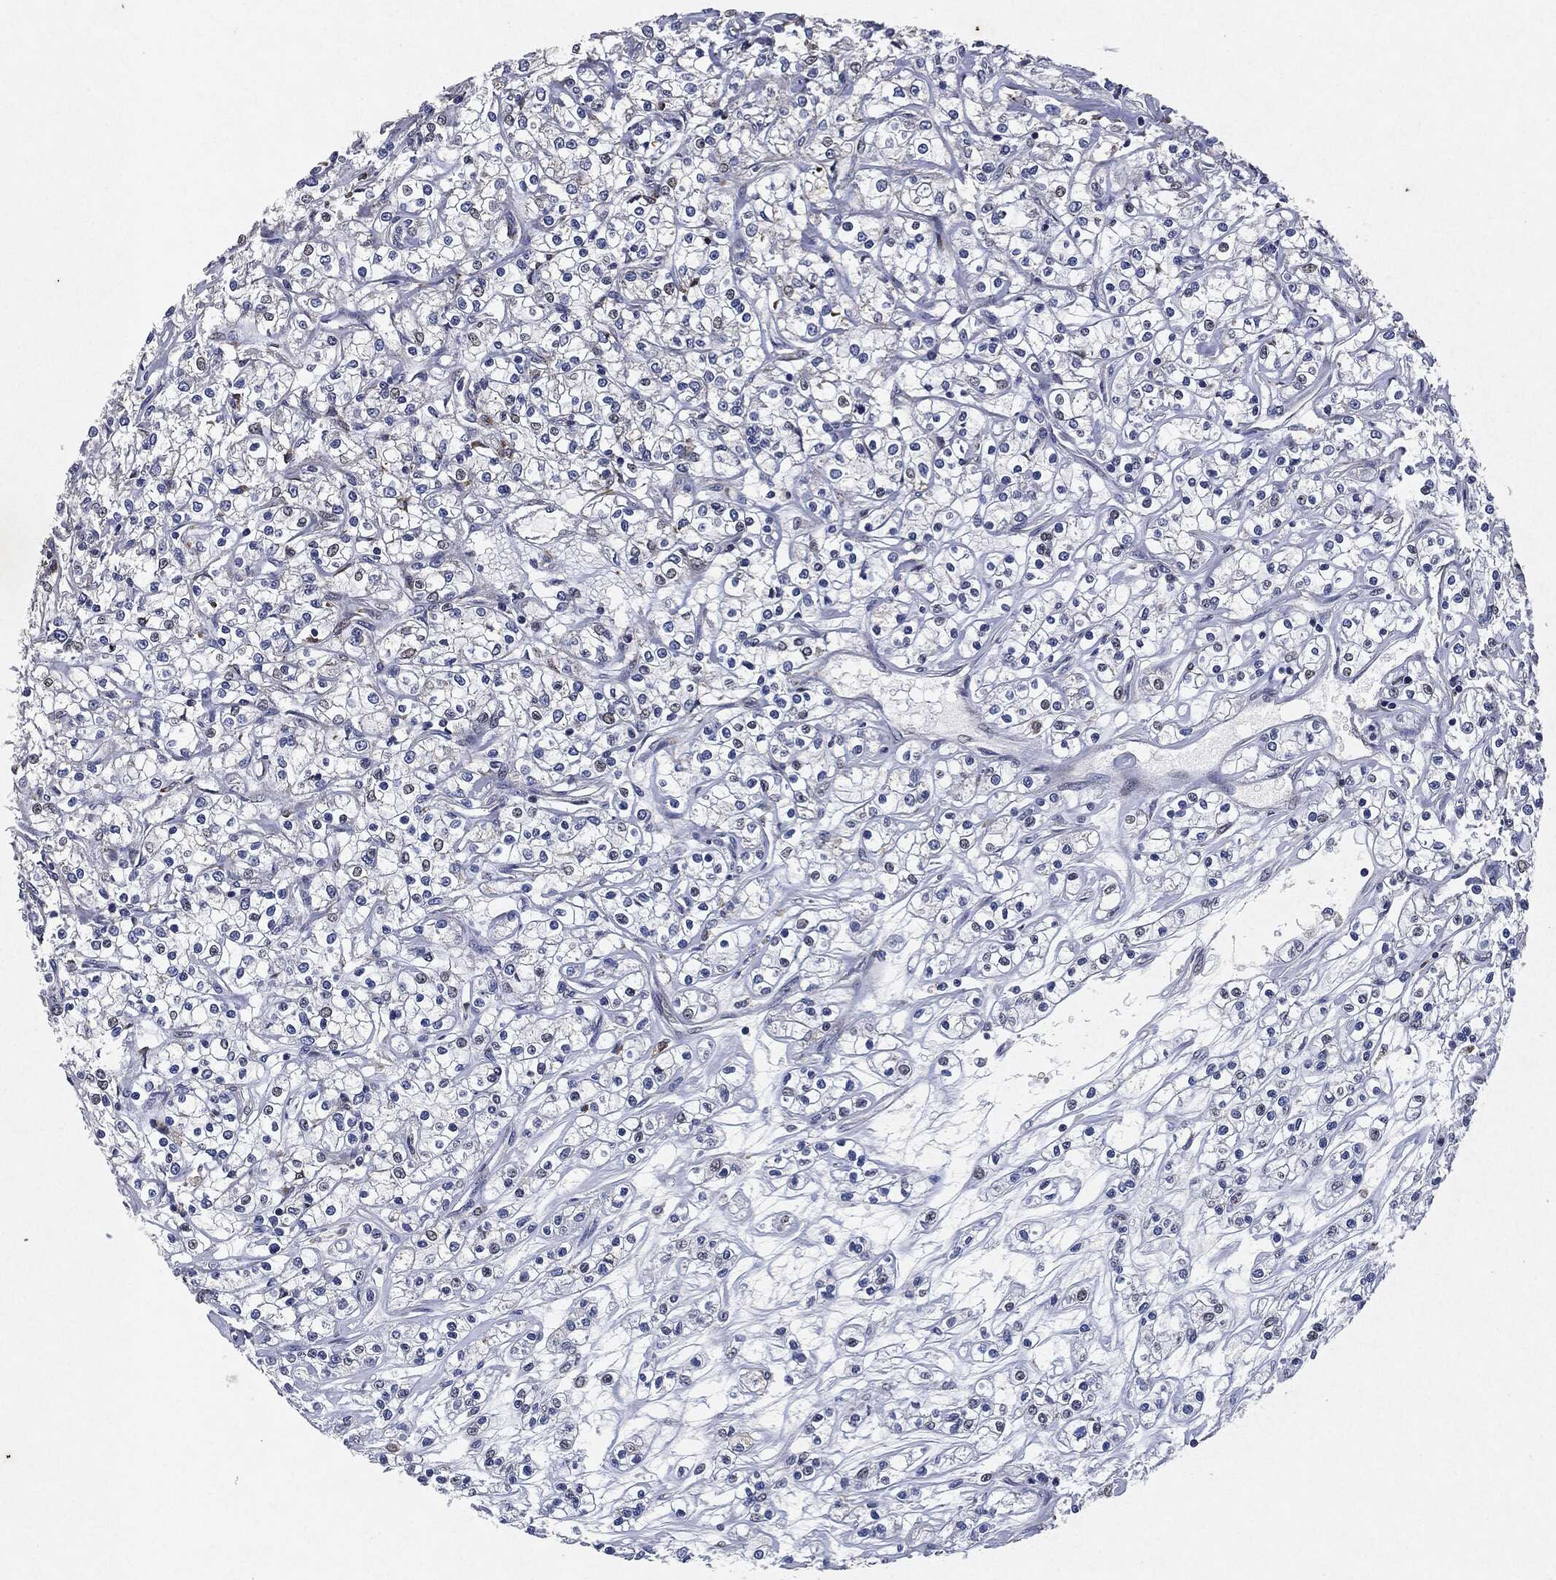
{"staining": {"intensity": "negative", "quantity": "none", "location": "none"}, "tissue": "renal cancer", "cell_type": "Tumor cells", "image_type": "cancer", "snomed": [{"axis": "morphology", "description": "Adenocarcinoma, NOS"}, {"axis": "topography", "description": "Kidney"}], "caption": "Immunohistochemical staining of human renal cancer demonstrates no significant staining in tumor cells.", "gene": "SLC31A2", "patient": {"sex": "female", "age": 59}}